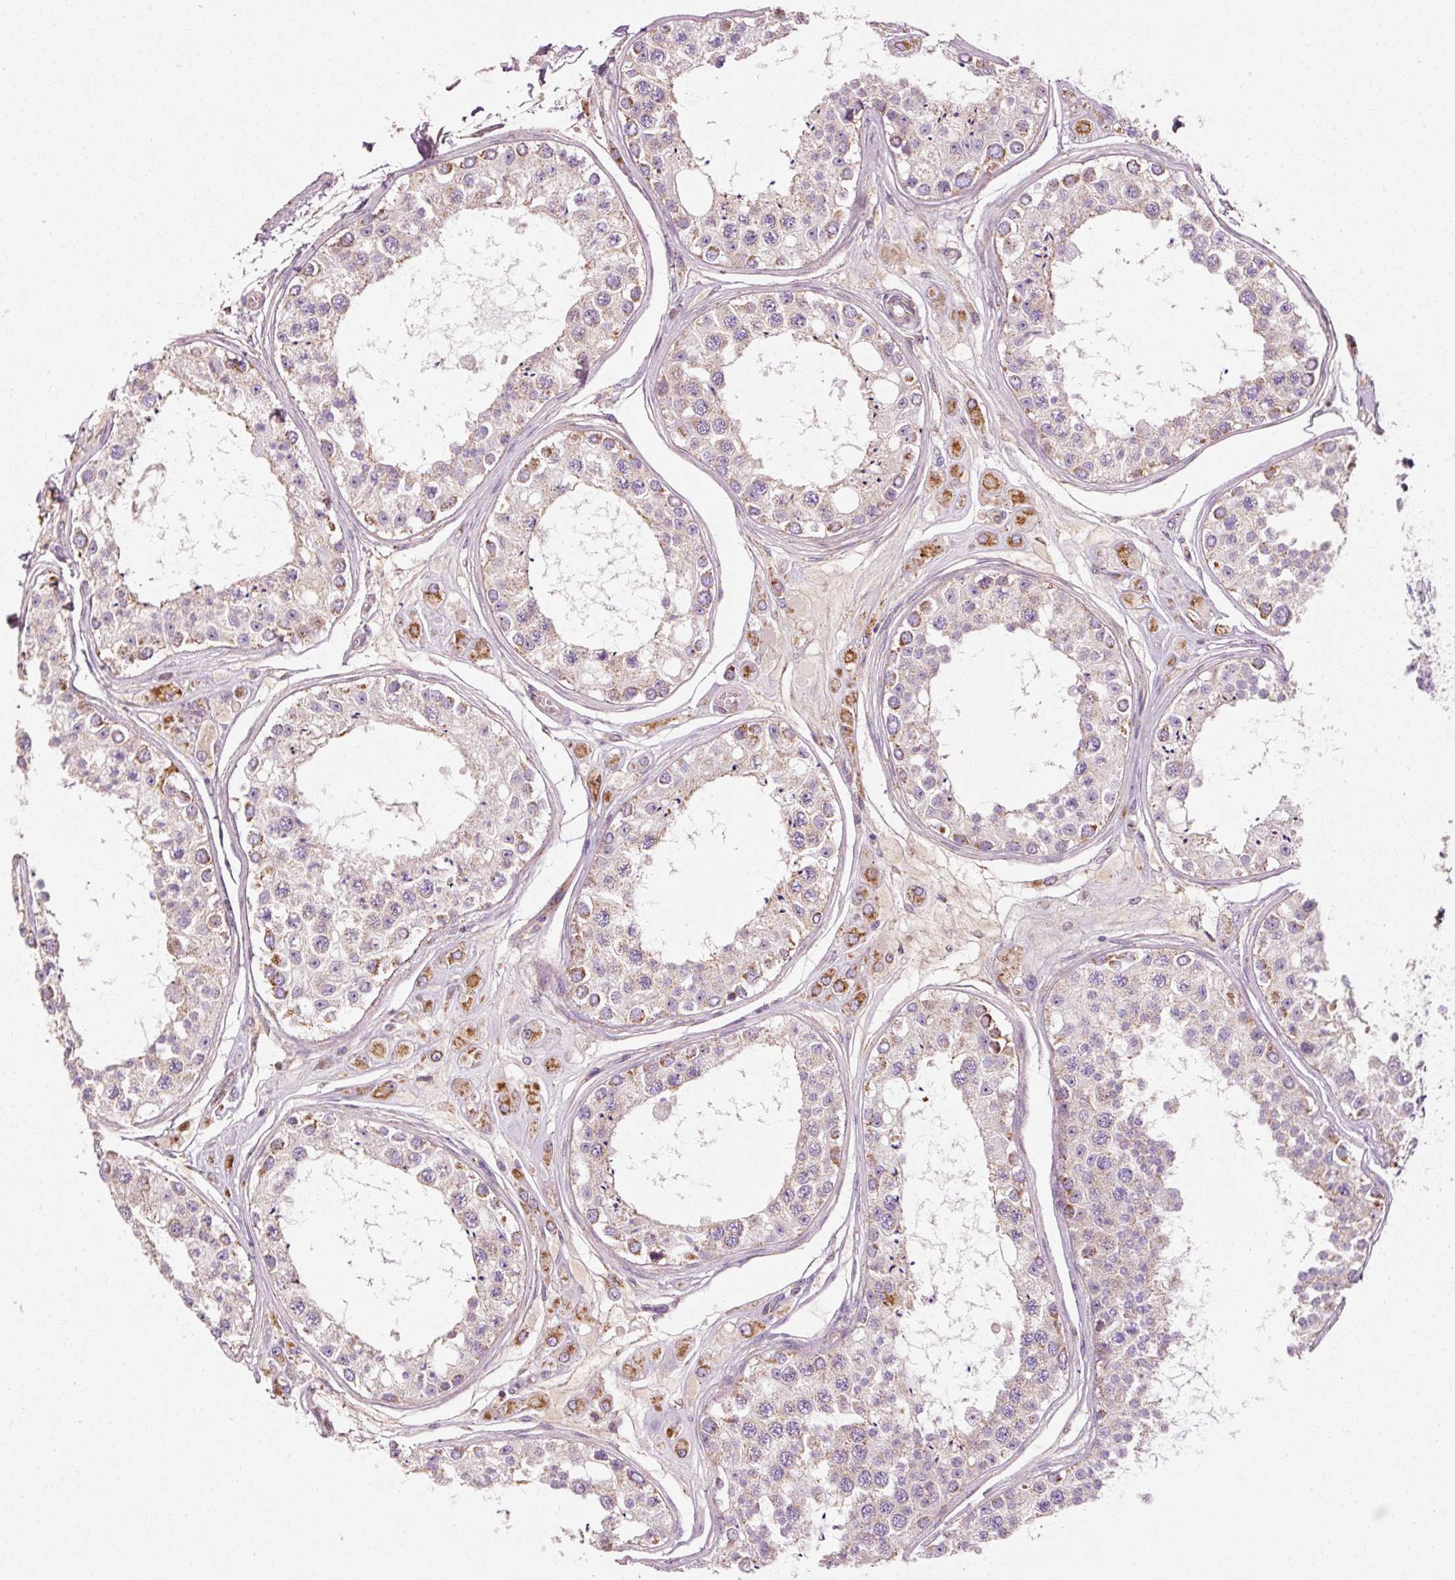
{"staining": {"intensity": "moderate", "quantity": "<25%", "location": "cytoplasmic/membranous"}, "tissue": "testis", "cell_type": "Cells in seminiferous ducts", "image_type": "normal", "snomed": [{"axis": "morphology", "description": "Normal tissue, NOS"}, {"axis": "topography", "description": "Testis"}], "caption": "This micrograph exhibits immunohistochemistry (IHC) staining of unremarkable human testis, with low moderate cytoplasmic/membranous expression in approximately <25% of cells in seminiferous ducts.", "gene": "NDUFB4", "patient": {"sex": "male", "age": 25}}